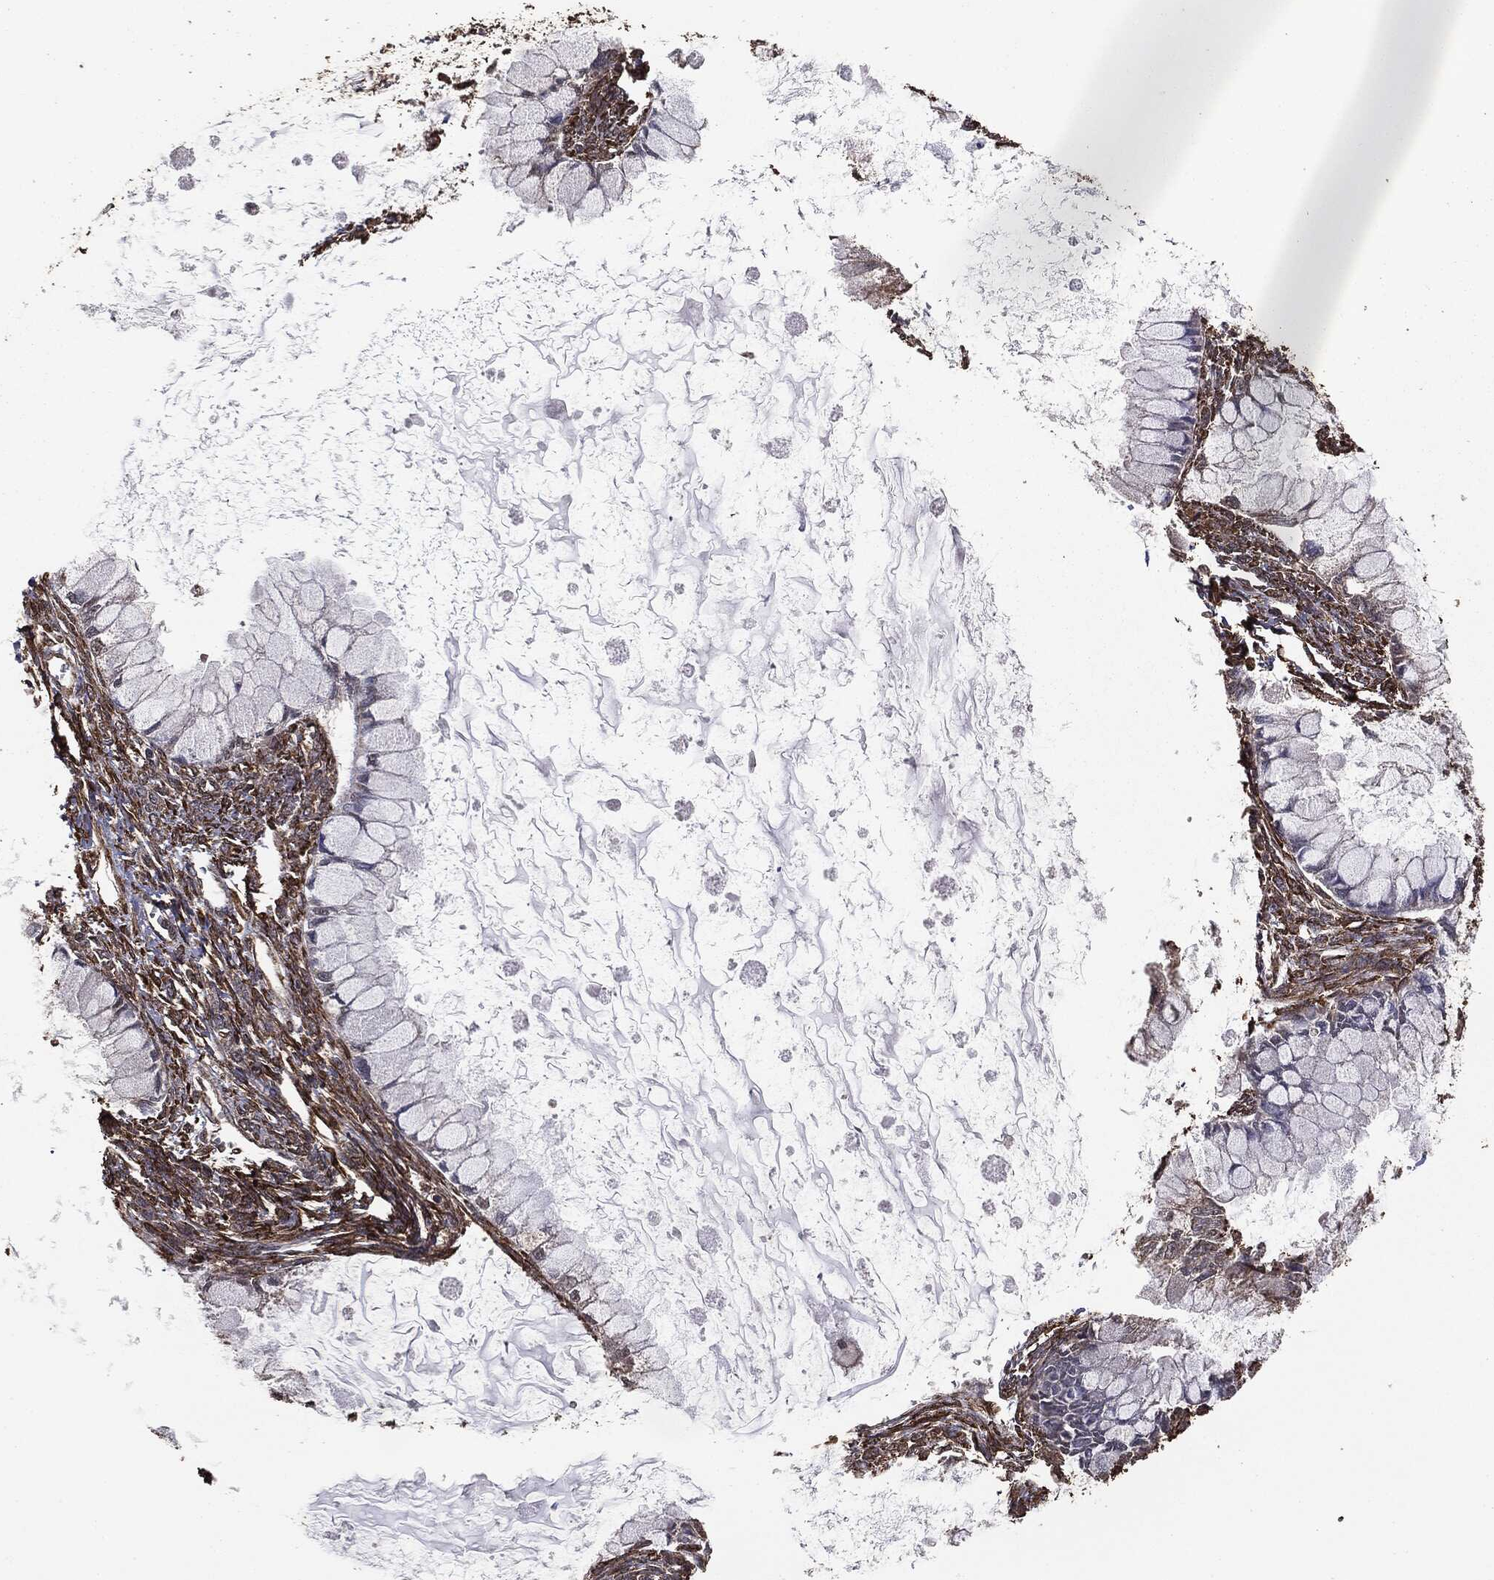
{"staining": {"intensity": "negative", "quantity": "none", "location": "none"}, "tissue": "ovarian cancer", "cell_type": "Tumor cells", "image_type": "cancer", "snomed": [{"axis": "morphology", "description": "Cystadenocarcinoma, mucinous, NOS"}, {"axis": "topography", "description": "Ovary"}], "caption": "Protein analysis of ovarian cancer (mucinous cystadenocarcinoma) exhibits no significant positivity in tumor cells.", "gene": "MTOR", "patient": {"sex": "female", "age": 34}}